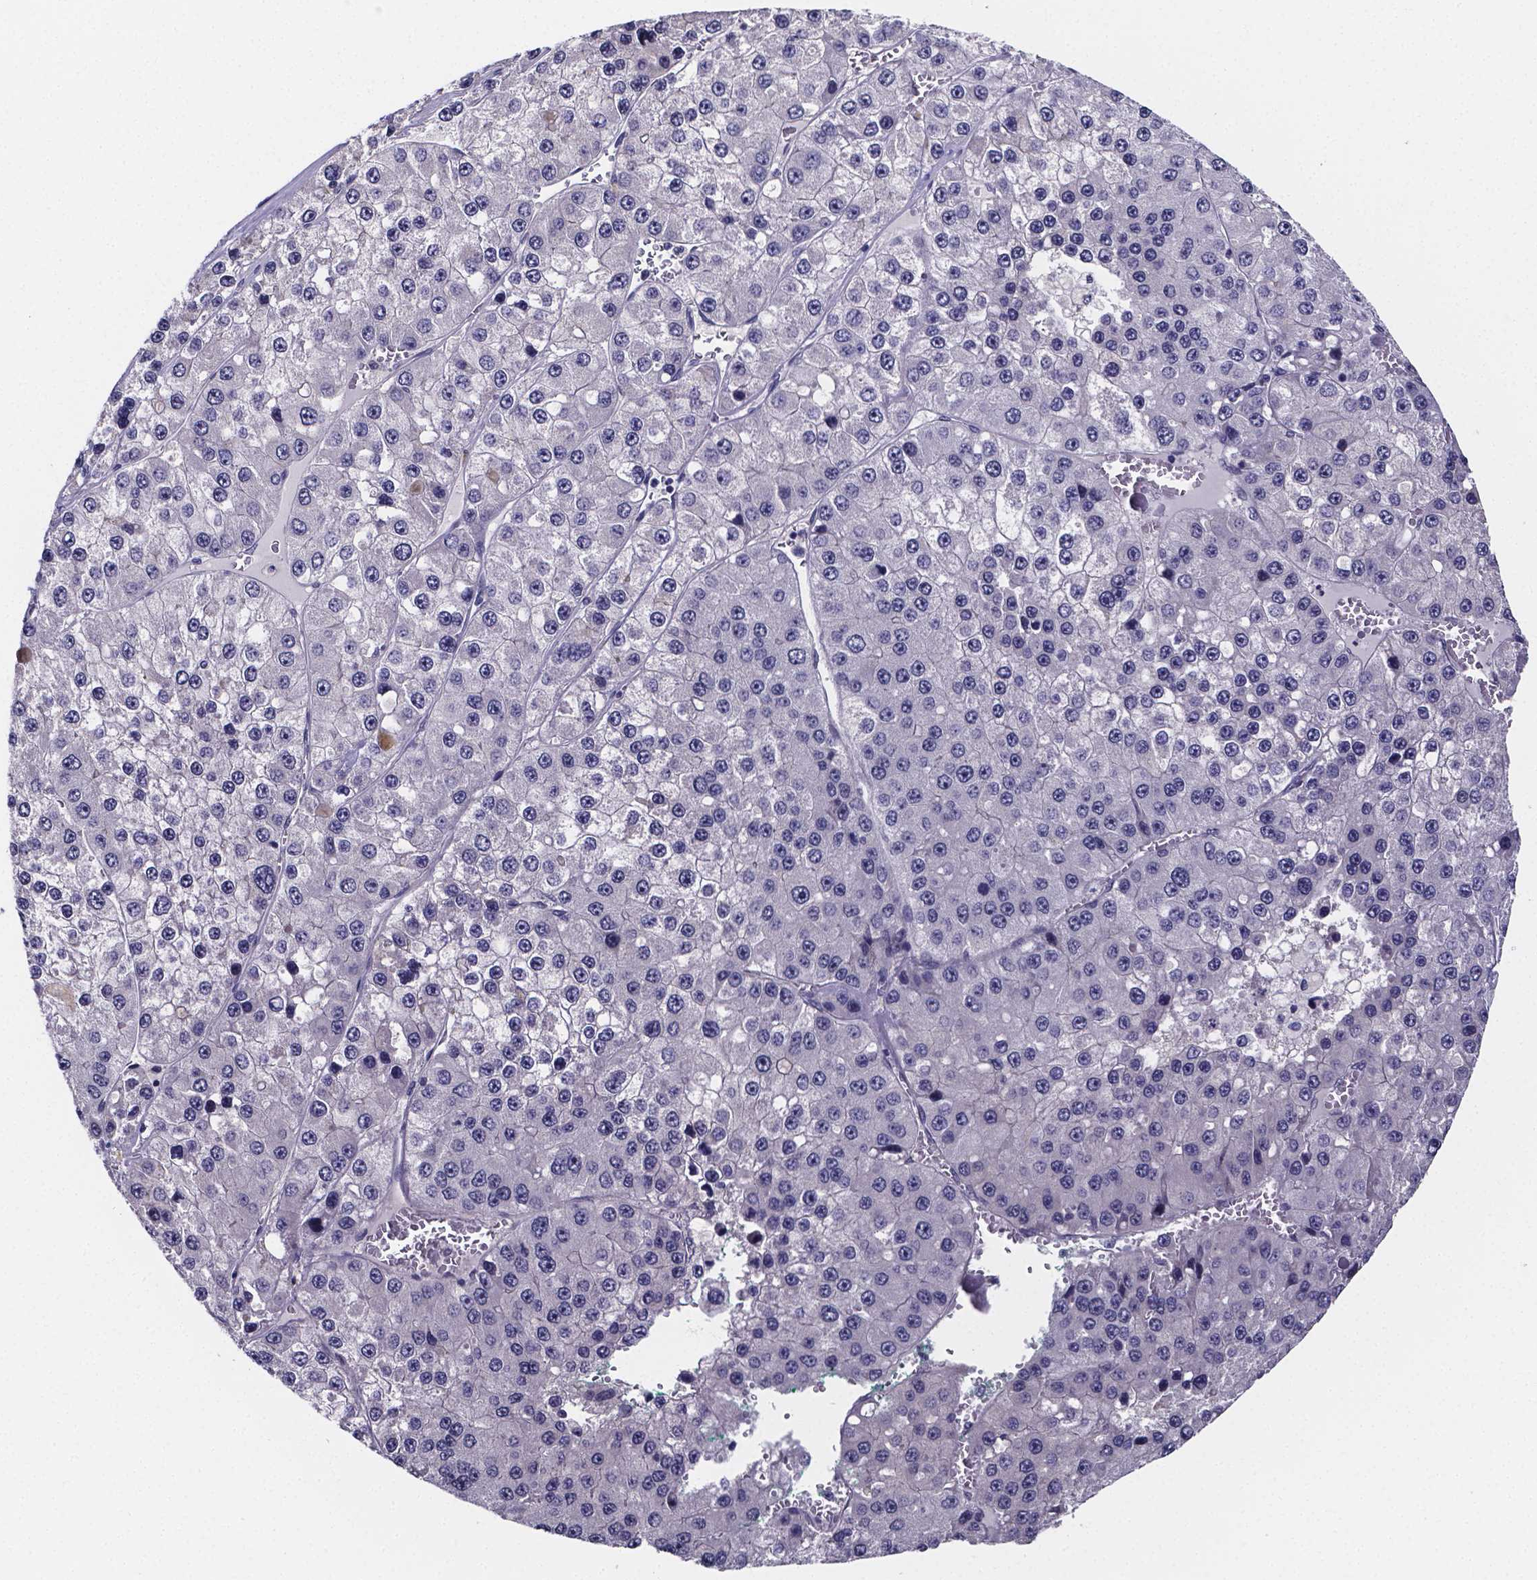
{"staining": {"intensity": "negative", "quantity": "none", "location": "none"}, "tissue": "liver cancer", "cell_type": "Tumor cells", "image_type": "cancer", "snomed": [{"axis": "morphology", "description": "Carcinoma, Hepatocellular, NOS"}, {"axis": "topography", "description": "Liver"}], "caption": "IHC of liver cancer demonstrates no positivity in tumor cells.", "gene": "IZUMO1", "patient": {"sex": "female", "age": 73}}